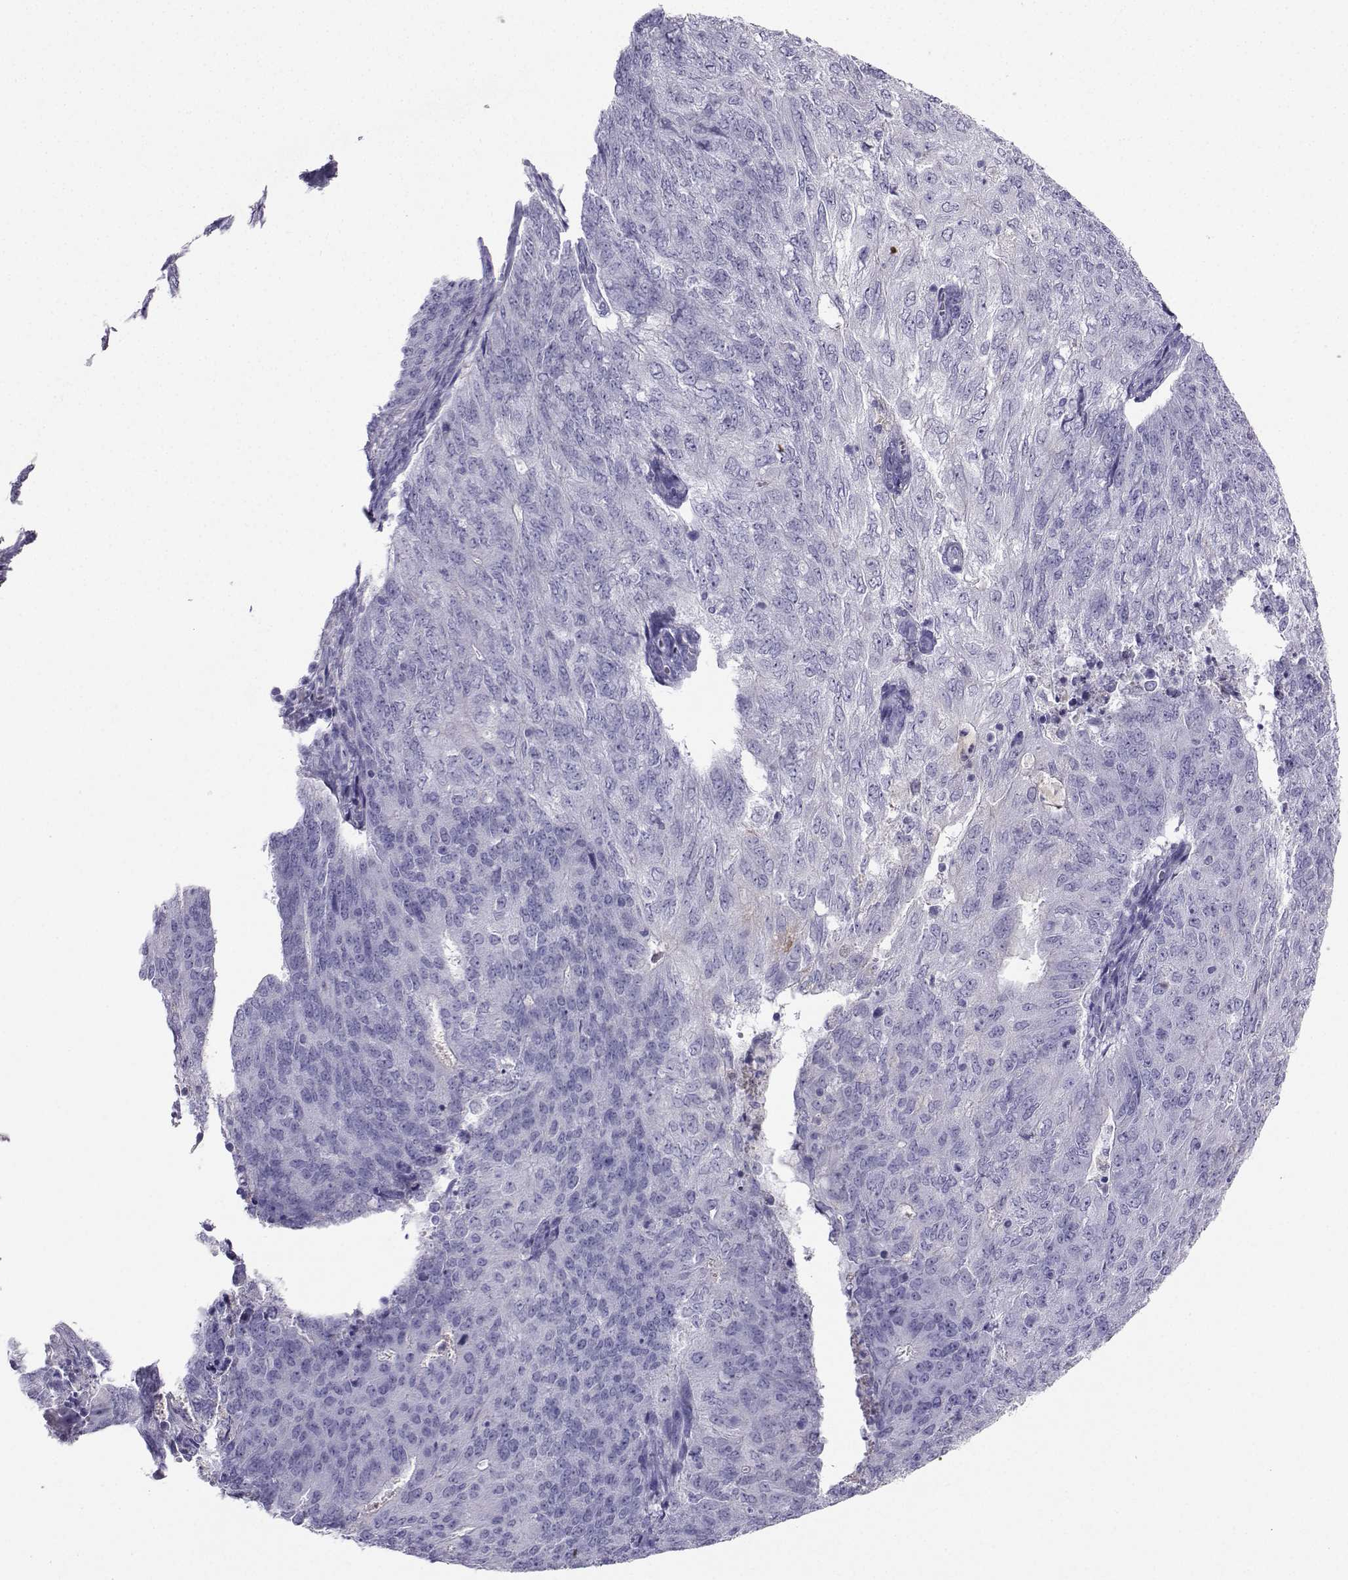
{"staining": {"intensity": "negative", "quantity": "none", "location": "none"}, "tissue": "endometrial cancer", "cell_type": "Tumor cells", "image_type": "cancer", "snomed": [{"axis": "morphology", "description": "Adenocarcinoma, NOS"}, {"axis": "topography", "description": "Endometrium"}], "caption": "Tumor cells are negative for protein expression in human adenocarcinoma (endometrial).", "gene": "GRIK4", "patient": {"sex": "female", "age": 82}}